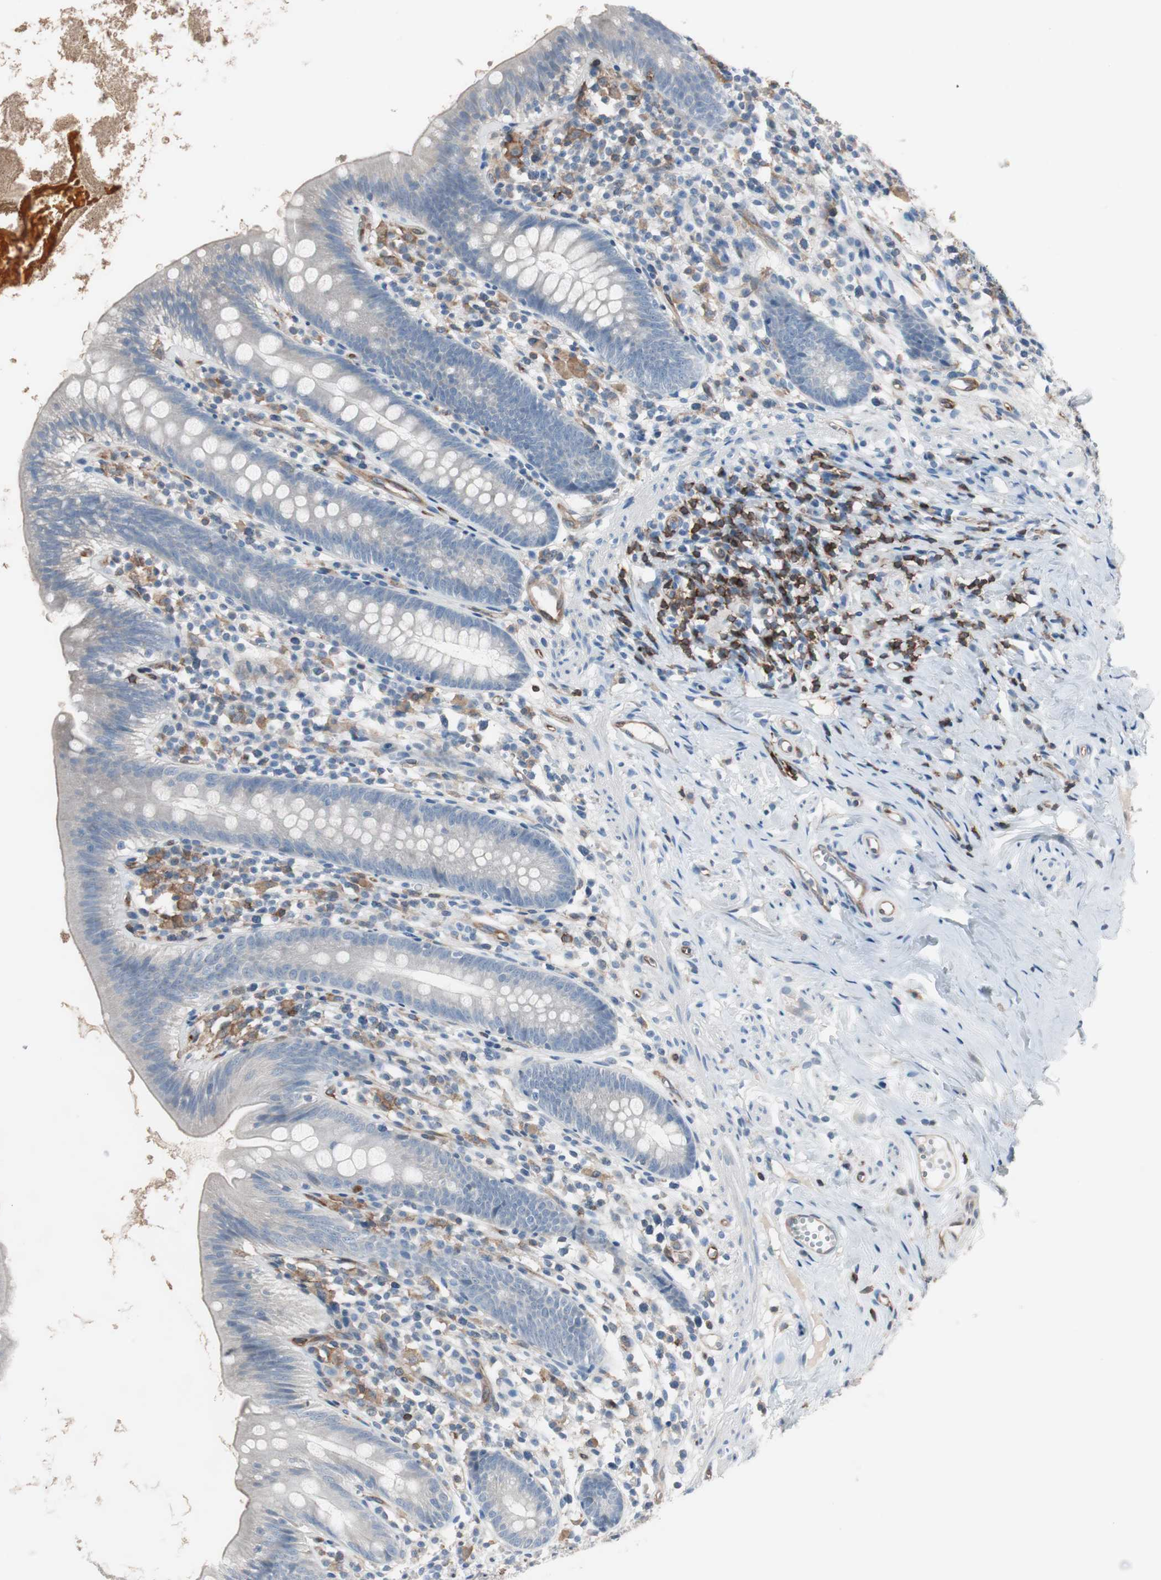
{"staining": {"intensity": "weak", "quantity": "25%-75%", "location": "cytoplasmic/membranous"}, "tissue": "appendix", "cell_type": "Glandular cells", "image_type": "normal", "snomed": [{"axis": "morphology", "description": "Normal tissue, NOS"}, {"axis": "topography", "description": "Appendix"}], "caption": "Protein analysis of benign appendix reveals weak cytoplasmic/membranous positivity in about 25%-75% of glandular cells.", "gene": "SWAP70", "patient": {"sex": "male", "age": 52}}